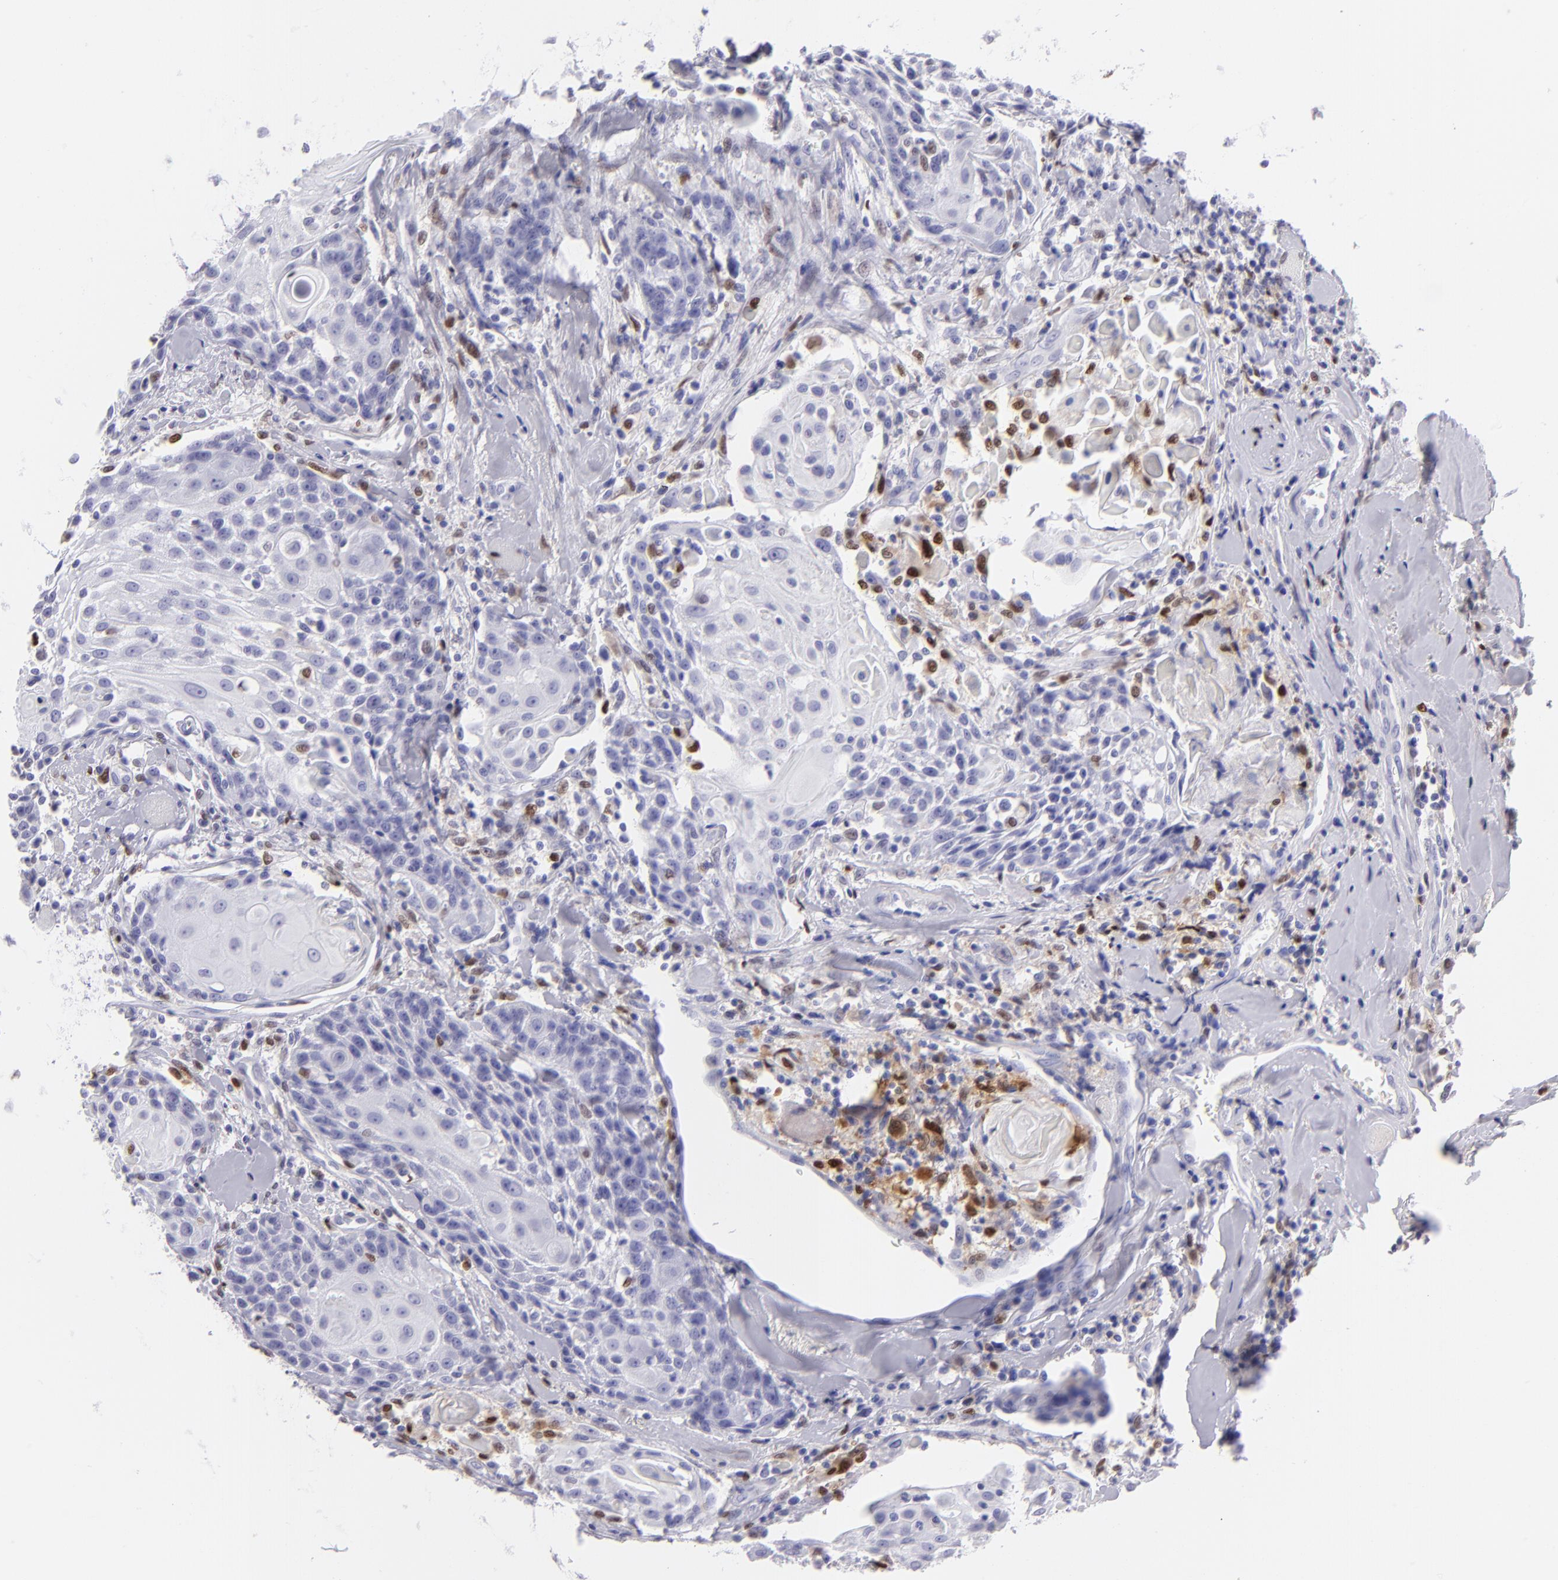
{"staining": {"intensity": "negative", "quantity": "none", "location": "none"}, "tissue": "head and neck cancer", "cell_type": "Tumor cells", "image_type": "cancer", "snomed": [{"axis": "morphology", "description": "Squamous cell carcinoma, NOS"}, {"axis": "topography", "description": "Oral tissue"}, {"axis": "topography", "description": "Head-Neck"}], "caption": "This is an immunohistochemistry photomicrograph of human head and neck cancer. There is no staining in tumor cells.", "gene": "MITF", "patient": {"sex": "female", "age": 82}}